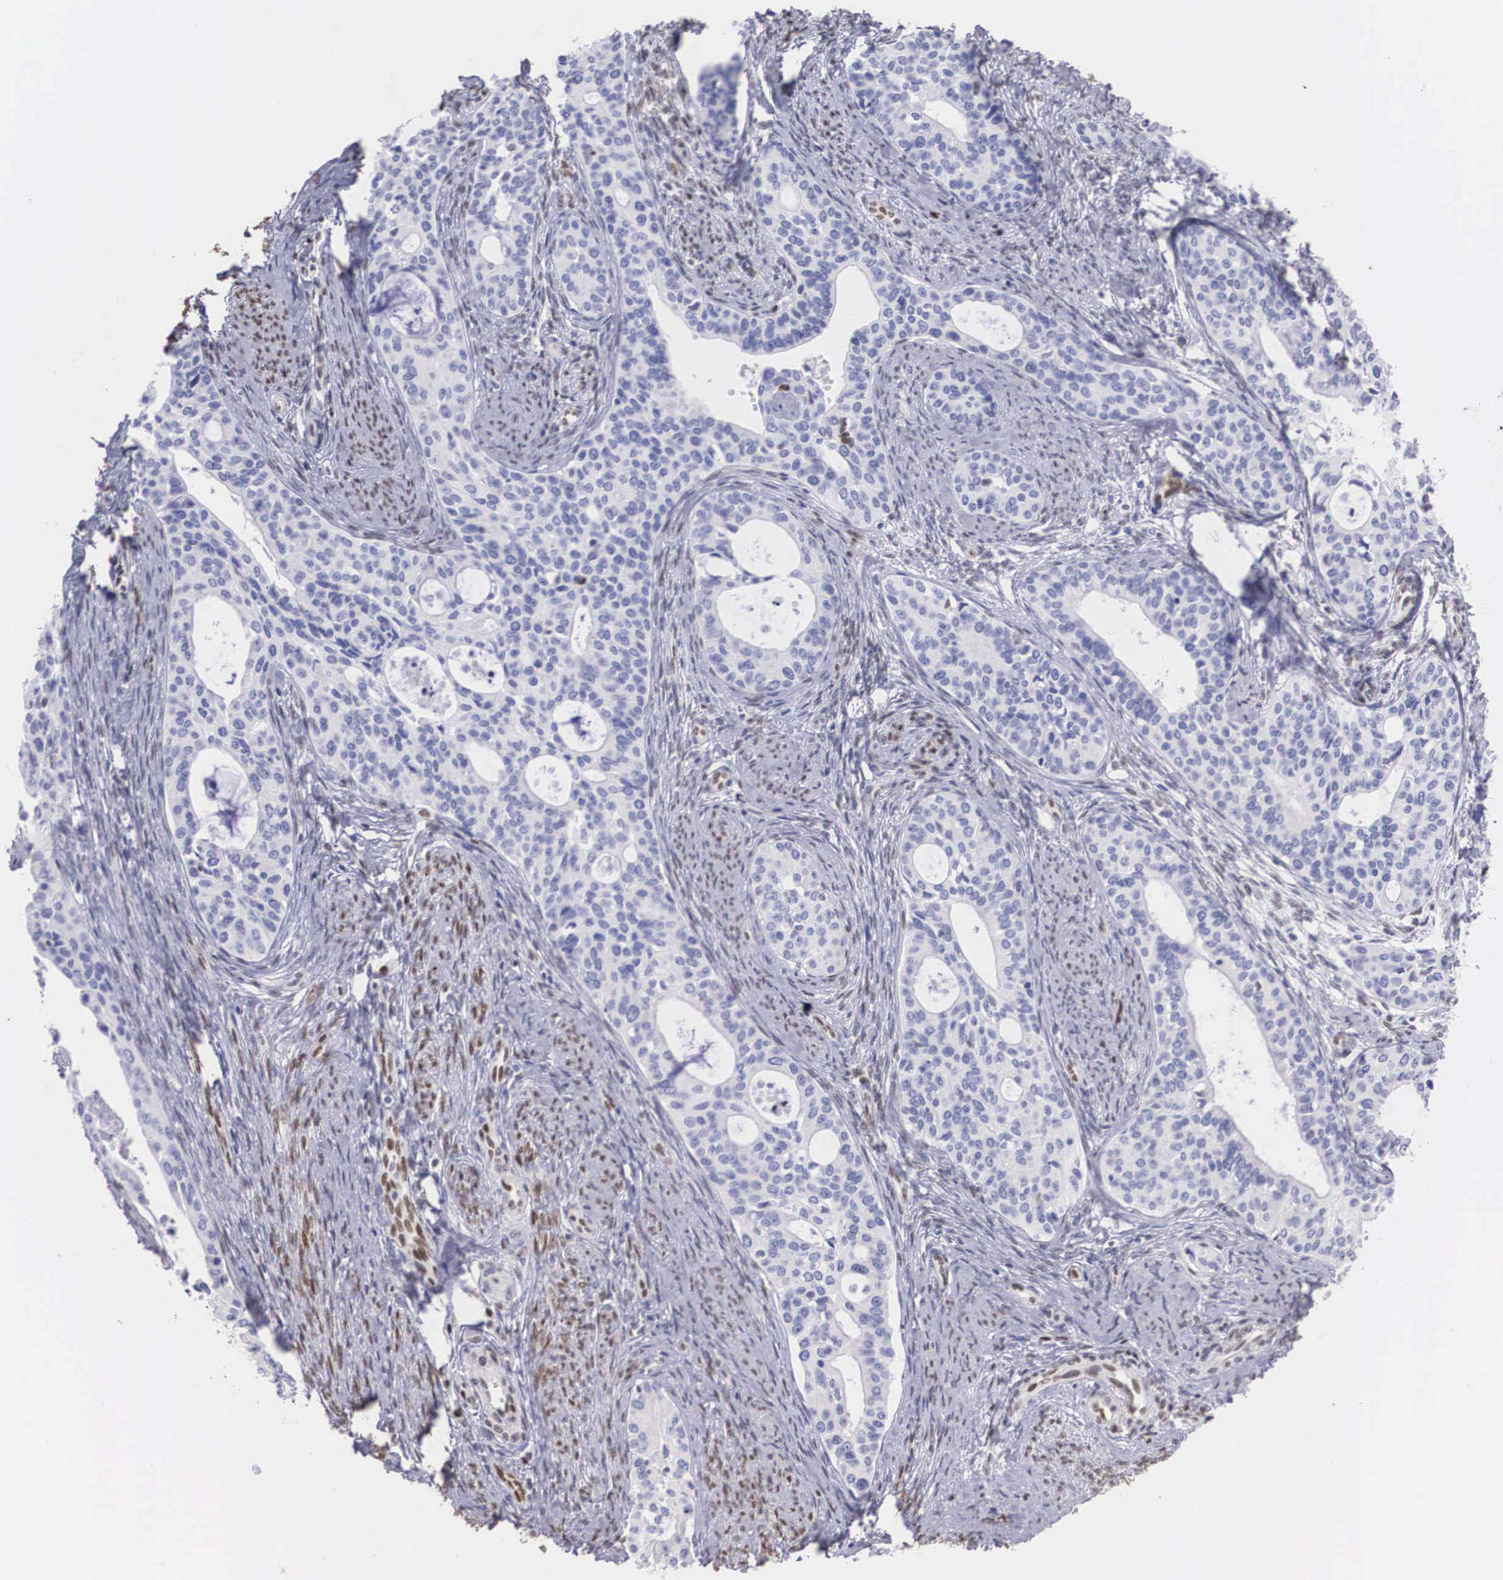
{"staining": {"intensity": "negative", "quantity": "none", "location": "none"}, "tissue": "cervical cancer", "cell_type": "Tumor cells", "image_type": "cancer", "snomed": [{"axis": "morphology", "description": "Squamous cell carcinoma, NOS"}, {"axis": "topography", "description": "Cervix"}], "caption": "Immunohistochemistry (IHC) of human squamous cell carcinoma (cervical) demonstrates no staining in tumor cells.", "gene": "HMGN5", "patient": {"sex": "female", "age": 34}}